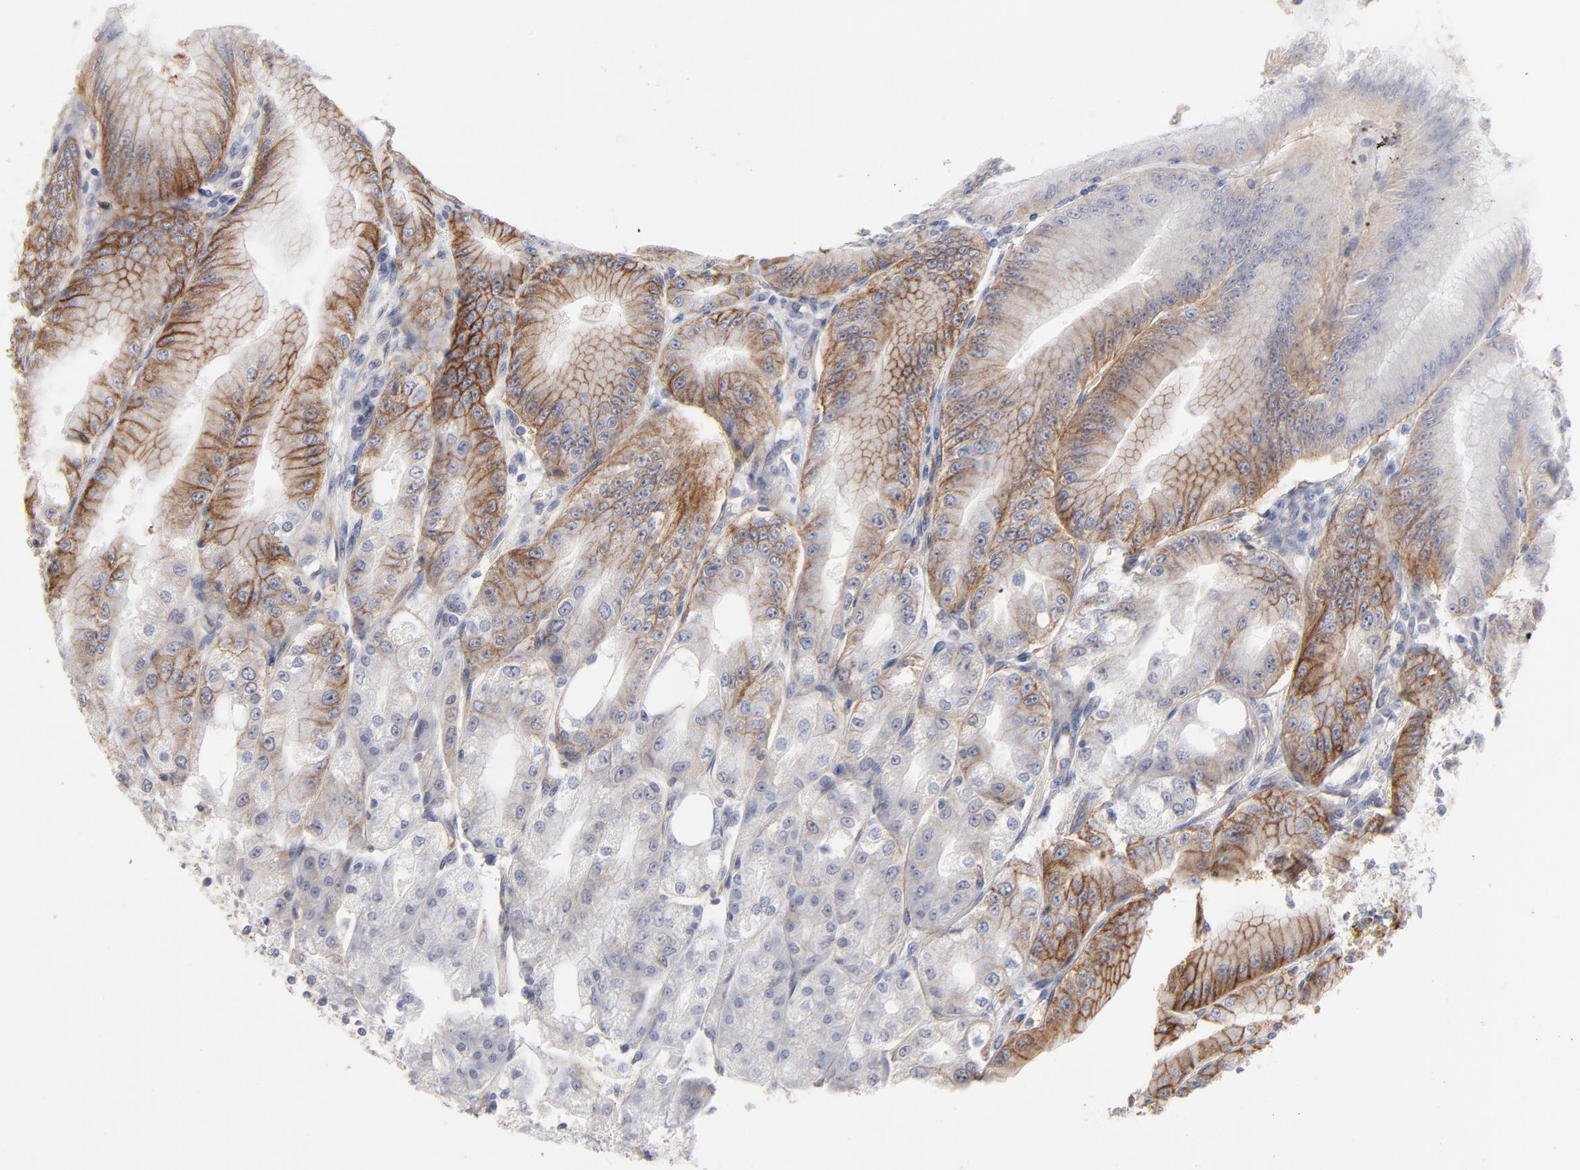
{"staining": {"intensity": "strong", "quantity": "25%-75%", "location": "cytoplasmic/membranous"}, "tissue": "stomach", "cell_type": "Glandular cells", "image_type": "normal", "snomed": [{"axis": "morphology", "description": "Normal tissue, NOS"}, {"axis": "topography", "description": "Stomach, lower"}], "caption": "Immunohistochemical staining of unremarkable human stomach exhibits 25%-75% levels of strong cytoplasmic/membranous protein expression in approximately 25%-75% of glandular cells. Nuclei are stained in blue.", "gene": "SLC16A1", "patient": {"sex": "male", "age": 71}}